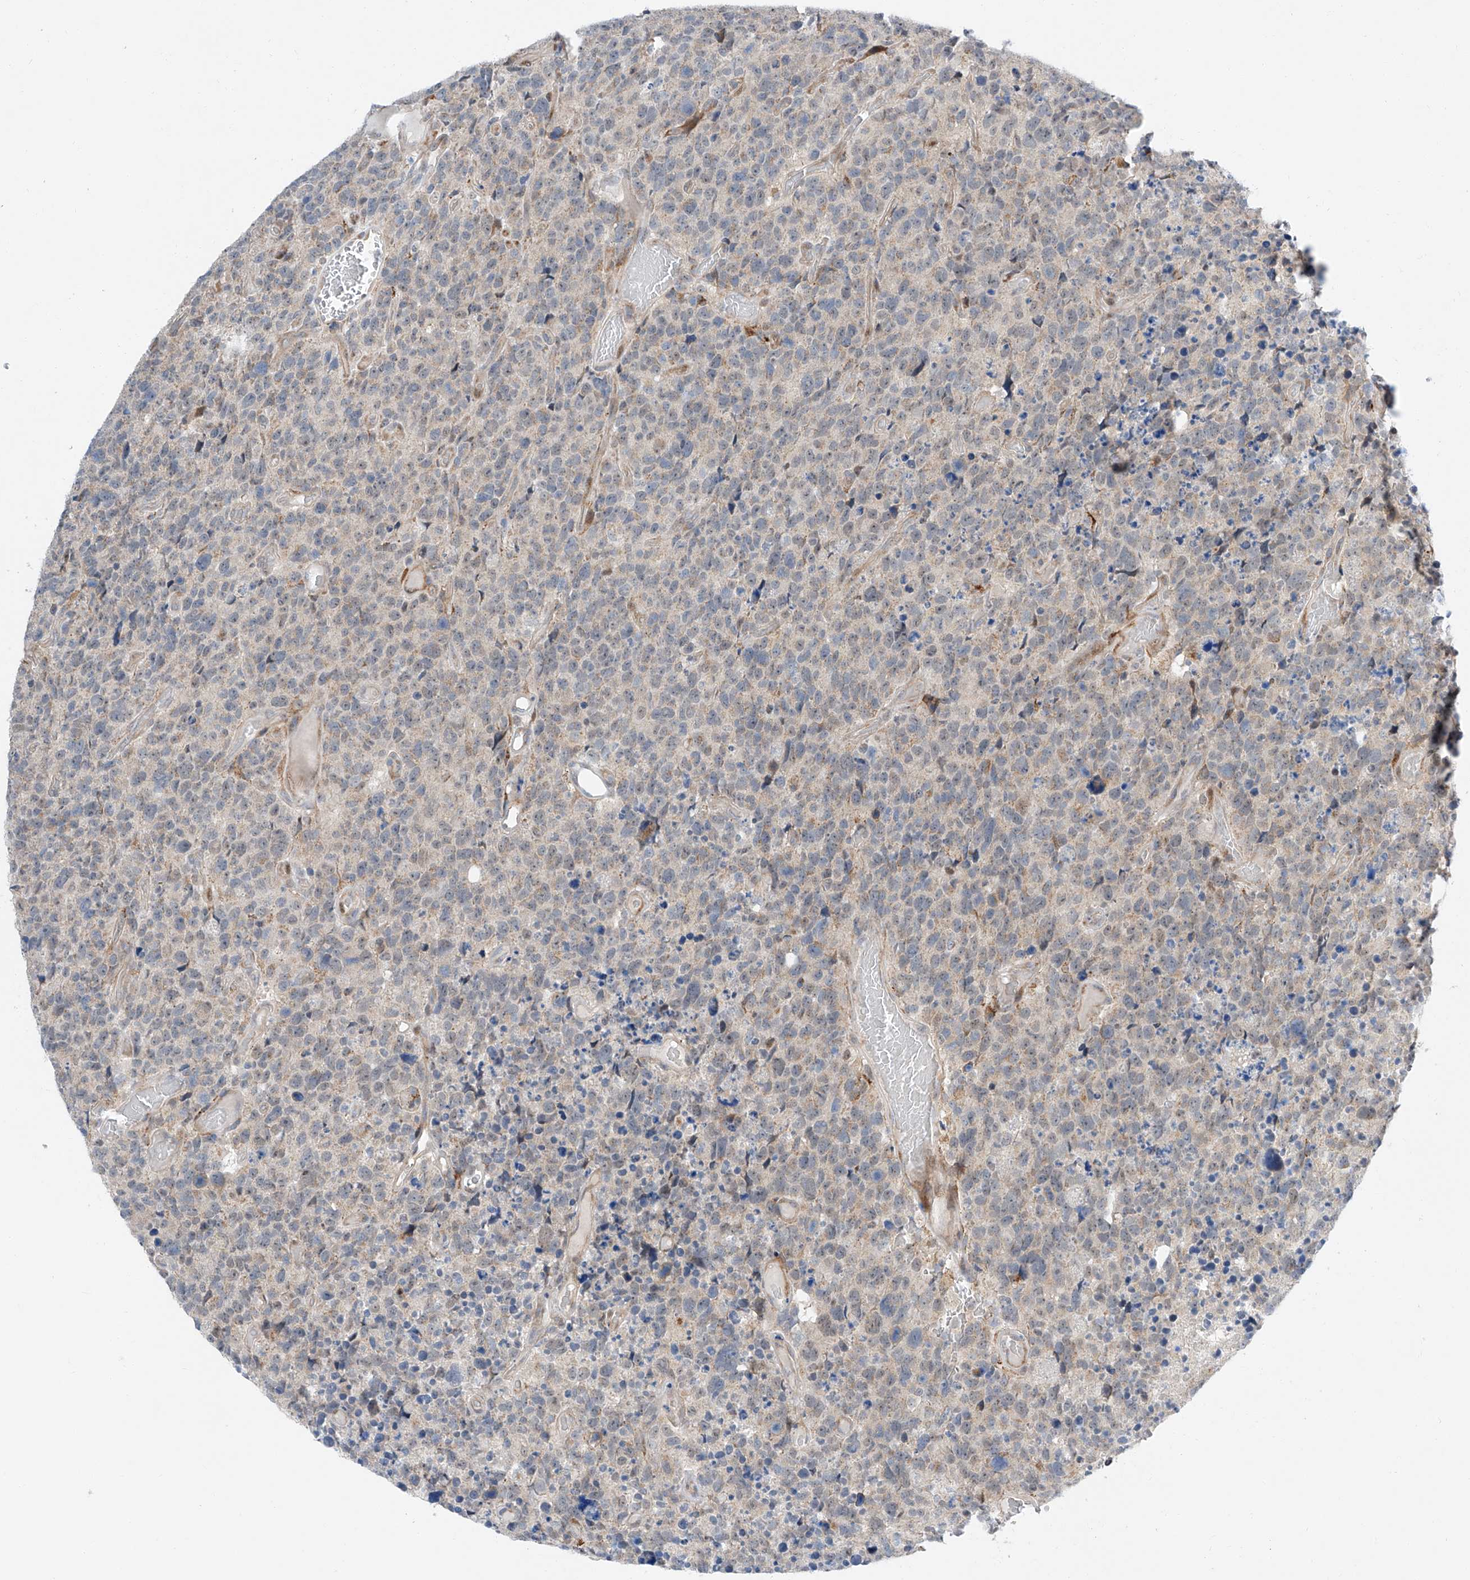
{"staining": {"intensity": "weak", "quantity": "<25%", "location": "cytoplasmic/membranous"}, "tissue": "glioma", "cell_type": "Tumor cells", "image_type": "cancer", "snomed": [{"axis": "morphology", "description": "Glioma, malignant, High grade"}, {"axis": "topography", "description": "Brain"}], "caption": "The image shows no staining of tumor cells in glioma.", "gene": "CLDND1", "patient": {"sex": "male", "age": 69}}